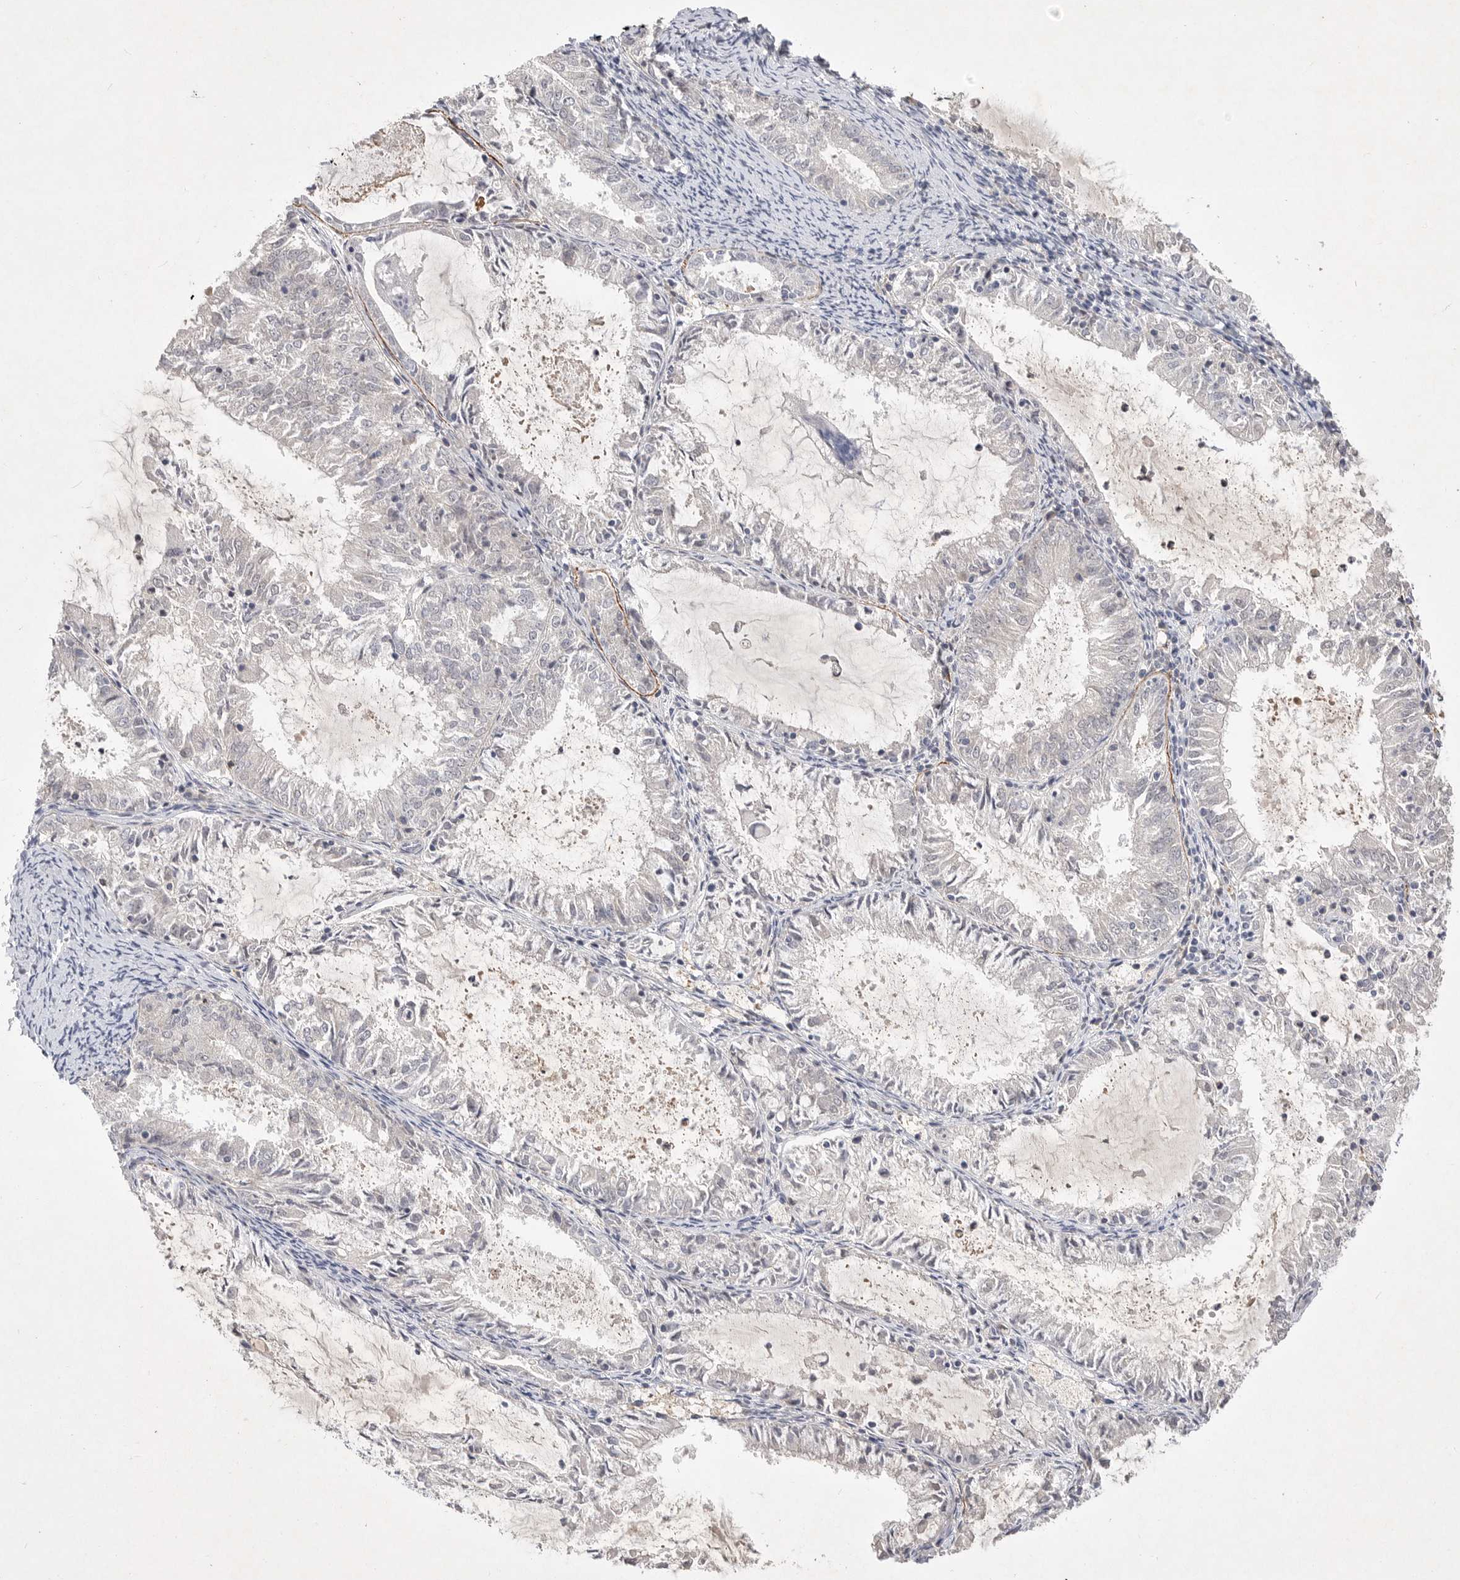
{"staining": {"intensity": "negative", "quantity": "none", "location": "none"}, "tissue": "endometrial cancer", "cell_type": "Tumor cells", "image_type": "cancer", "snomed": [{"axis": "morphology", "description": "Adenocarcinoma, NOS"}, {"axis": "topography", "description": "Endometrium"}], "caption": "A micrograph of human endometrial cancer (adenocarcinoma) is negative for staining in tumor cells.", "gene": "ITGAD", "patient": {"sex": "female", "age": 57}}